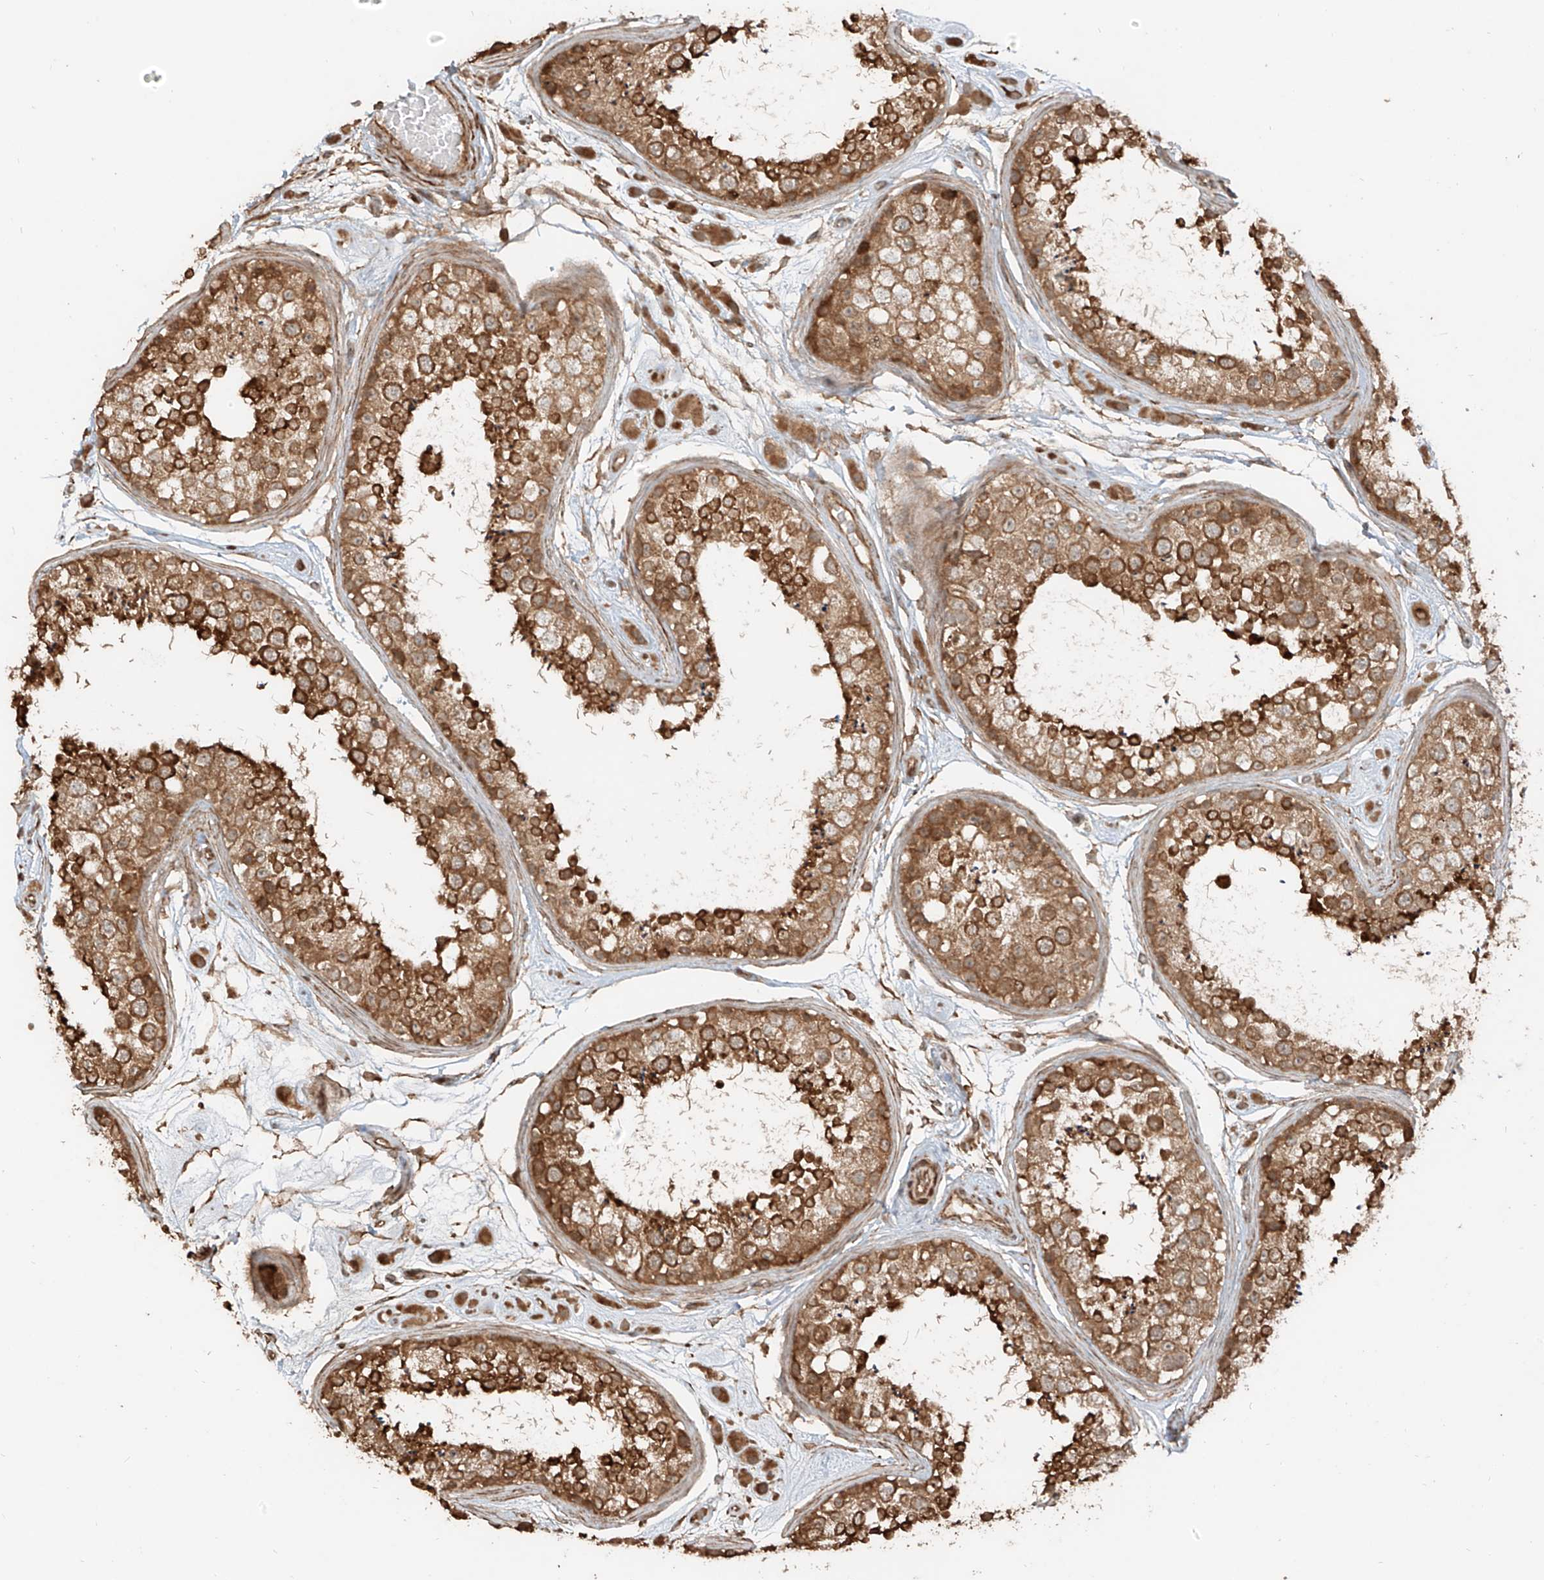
{"staining": {"intensity": "strong", "quantity": ">75%", "location": "cytoplasmic/membranous"}, "tissue": "testis", "cell_type": "Cells in seminiferous ducts", "image_type": "normal", "snomed": [{"axis": "morphology", "description": "Normal tissue, NOS"}, {"axis": "topography", "description": "Testis"}], "caption": "DAB immunohistochemical staining of normal testis shows strong cytoplasmic/membranous protein staining in about >75% of cells in seminiferous ducts.", "gene": "ANKZF1", "patient": {"sex": "male", "age": 25}}